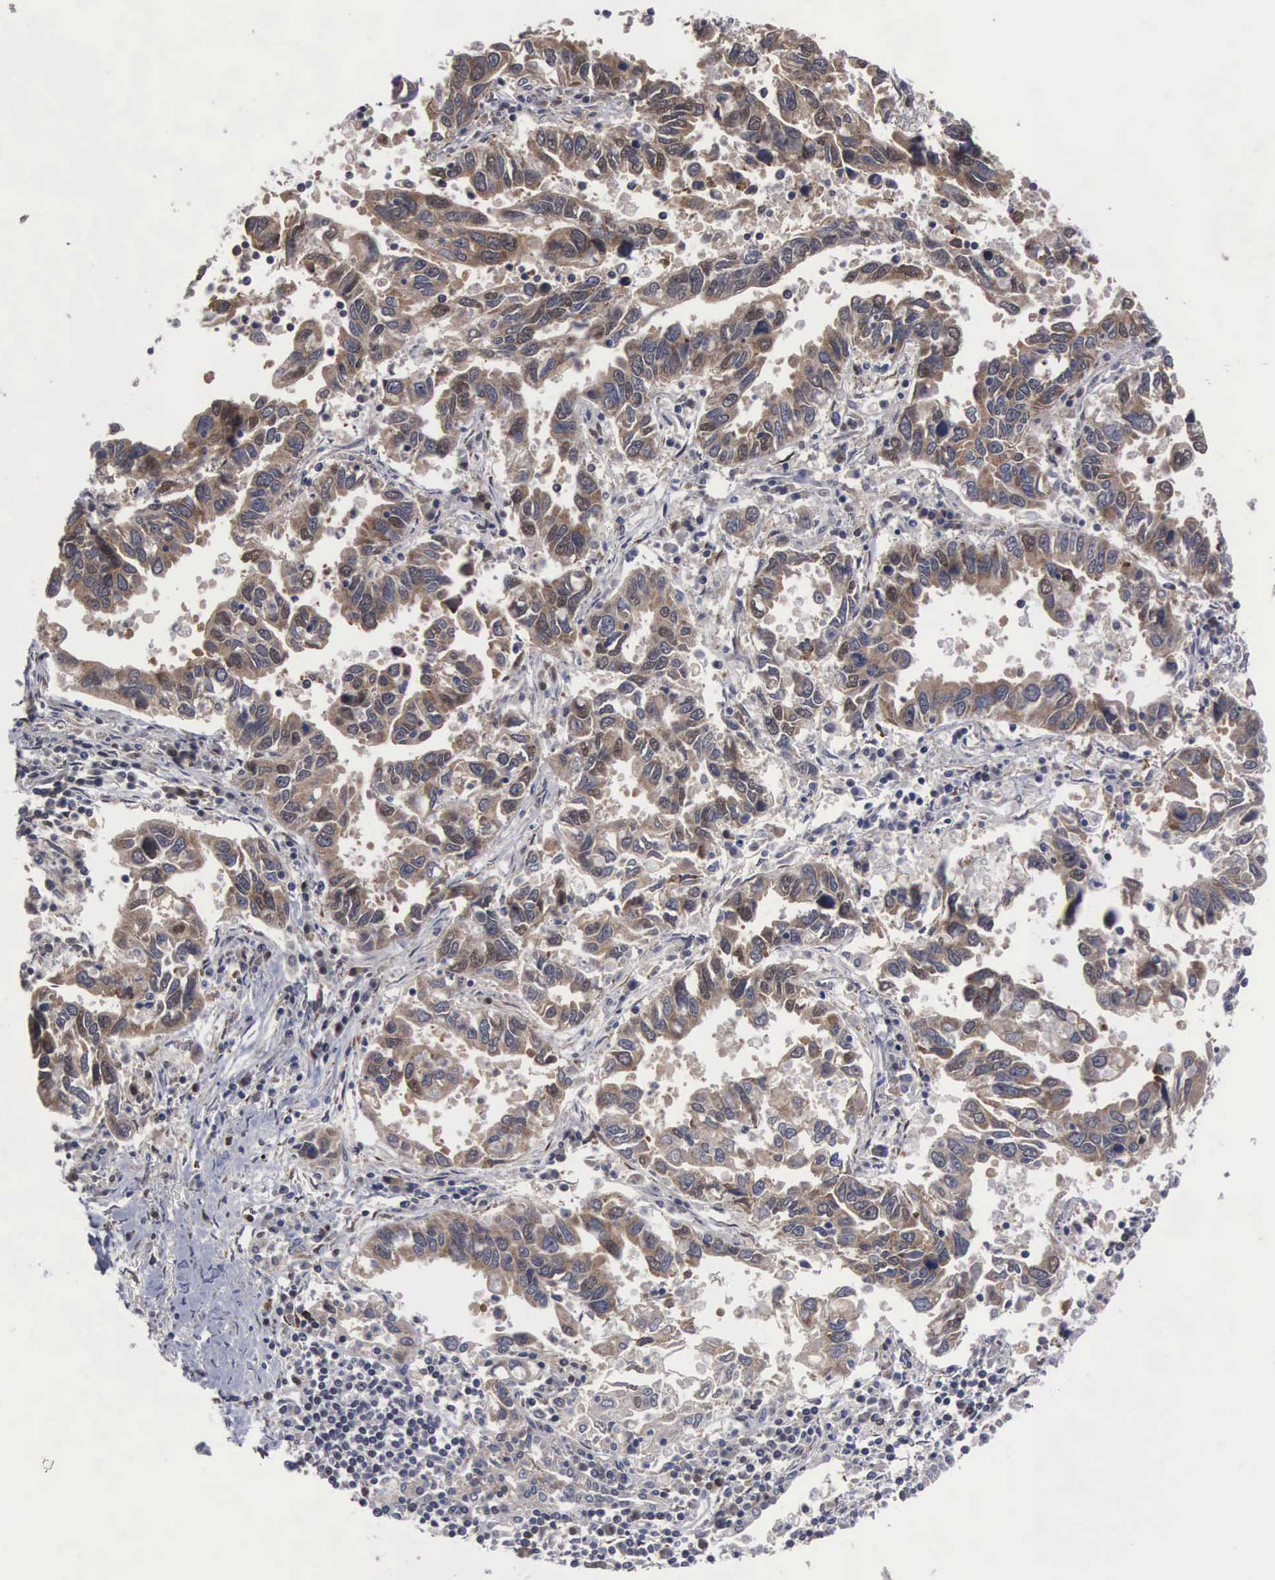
{"staining": {"intensity": "moderate", "quantity": ">75%", "location": "cytoplasmic/membranous,nuclear"}, "tissue": "lung cancer", "cell_type": "Tumor cells", "image_type": "cancer", "snomed": [{"axis": "morphology", "description": "Adenocarcinoma, NOS"}, {"axis": "topography", "description": "Lung"}], "caption": "Protein staining of lung adenocarcinoma tissue demonstrates moderate cytoplasmic/membranous and nuclear expression in approximately >75% of tumor cells.", "gene": "TRMT5", "patient": {"sex": "male", "age": 48}}